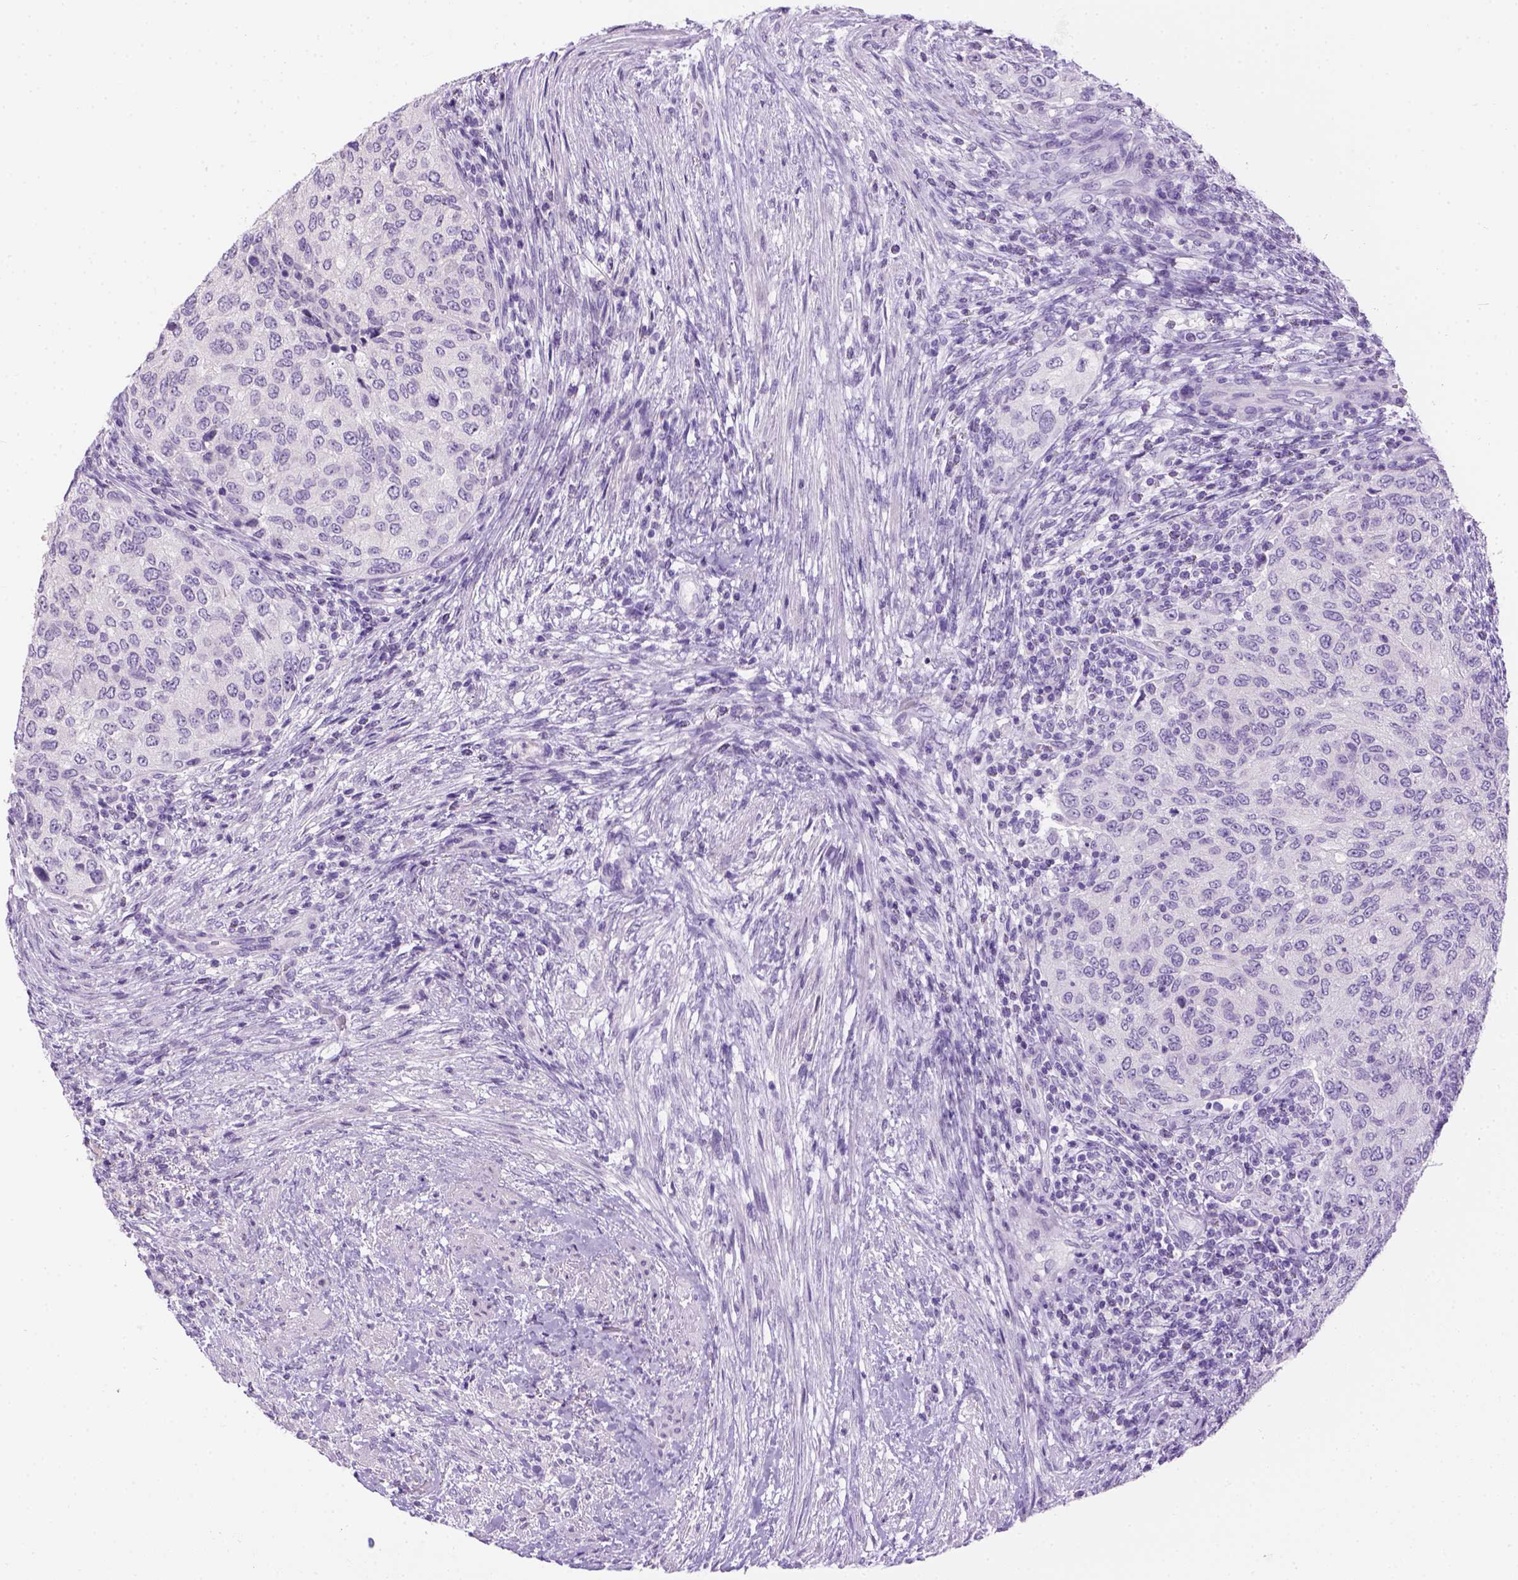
{"staining": {"intensity": "negative", "quantity": "none", "location": "none"}, "tissue": "urothelial cancer", "cell_type": "Tumor cells", "image_type": "cancer", "snomed": [{"axis": "morphology", "description": "Urothelial carcinoma, High grade"}, {"axis": "topography", "description": "Urinary bladder"}], "caption": "Urothelial carcinoma (high-grade) was stained to show a protein in brown. There is no significant staining in tumor cells.", "gene": "TMEM38A", "patient": {"sex": "female", "age": 78}}